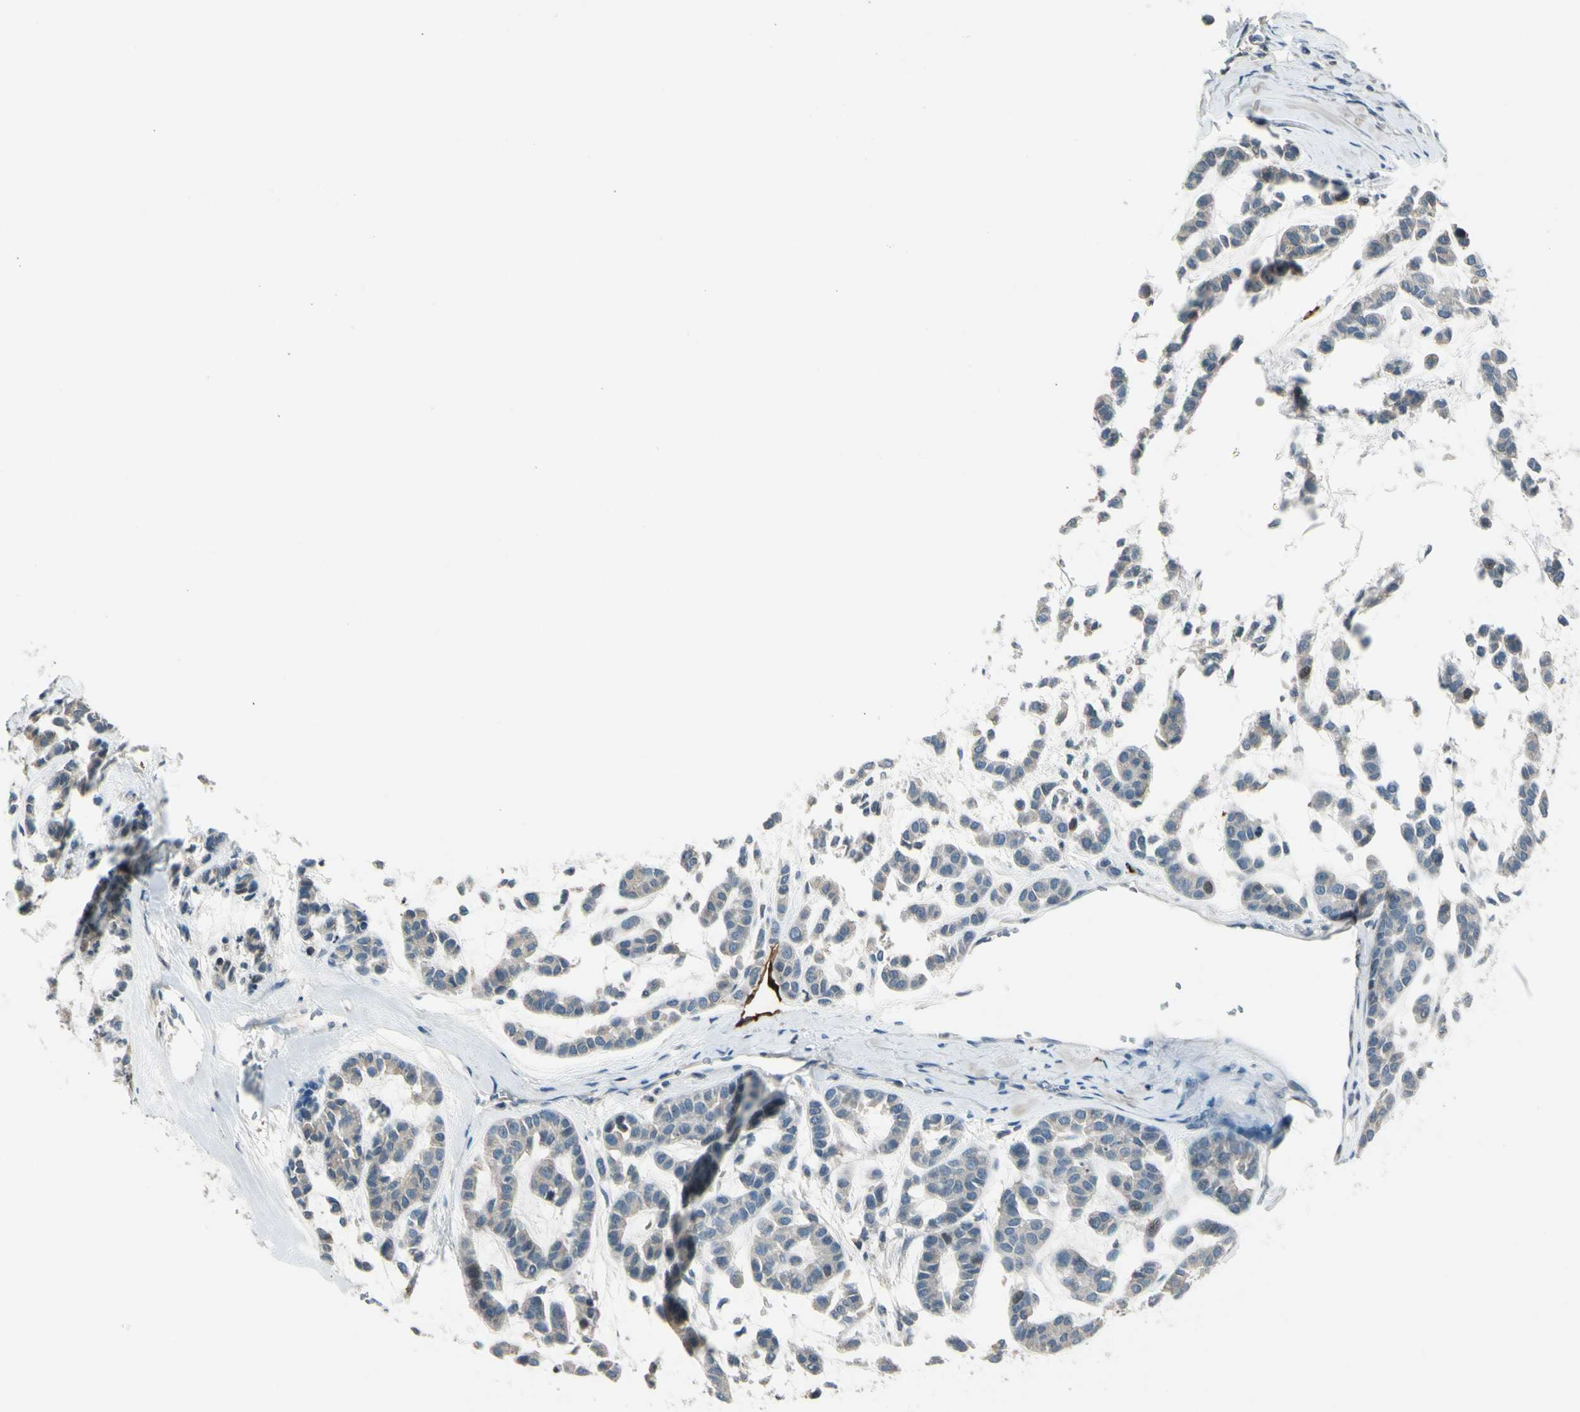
{"staining": {"intensity": "weak", "quantity": ">75%", "location": "cytoplasmic/membranous"}, "tissue": "head and neck cancer", "cell_type": "Tumor cells", "image_type": "cancer", "snomed": [{"axis": "morphology", "description": "Adenocarcinoma, NOS"}, {"axis": "morphology", "description": "Adenoma, NOS"}, {"axis": "topography", "description": "Head-Neck"}], "caption": "This is a photomicrograph of immunohistochemistry staining of head and neck cancer, which shows weak expression in the cytoplasmic/membranous of tumor cells.", "gene": "PDPN", "patient": {"sex": "female", "age": 55}}